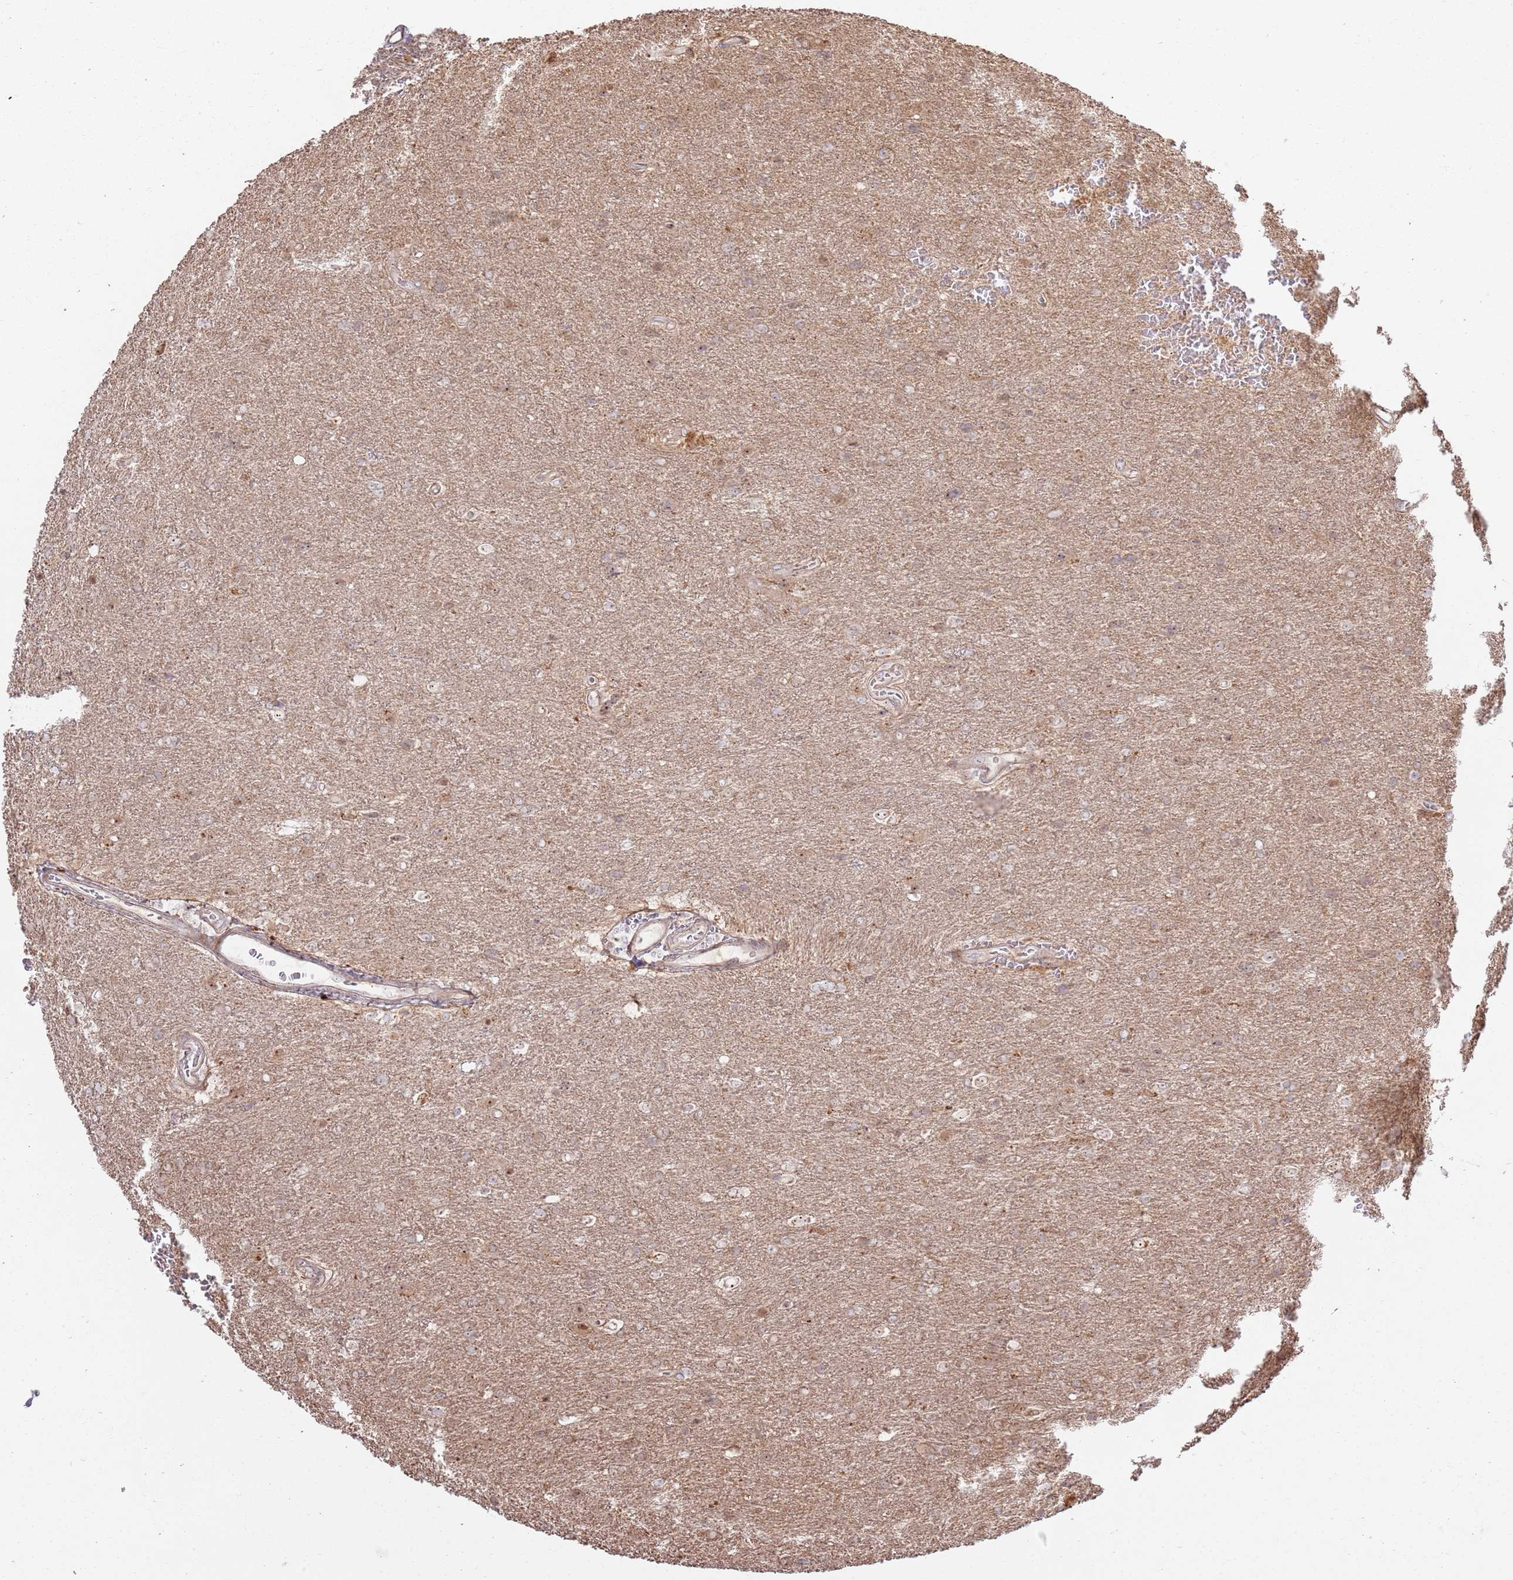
{"staining": {"intensity": "weak", "quantity": "25%-75%", "location": "nuclear"}, "tissue": "glioma", "cell_type": "Tumor cells", "image_type": "cancer", "snomed": [{"axis": "morphology", "description": "Glioma, malignant, Low grade"}, {"axis": "topography", "description": "Brain"}], "caption": "Glioma tissue shows weak nuclear staining in approximately 25%-75% of tumor cells, visualized by immunohistochemistry.", "gene": "CNPY1", "patient": {"sex": "female", "age": 32}}